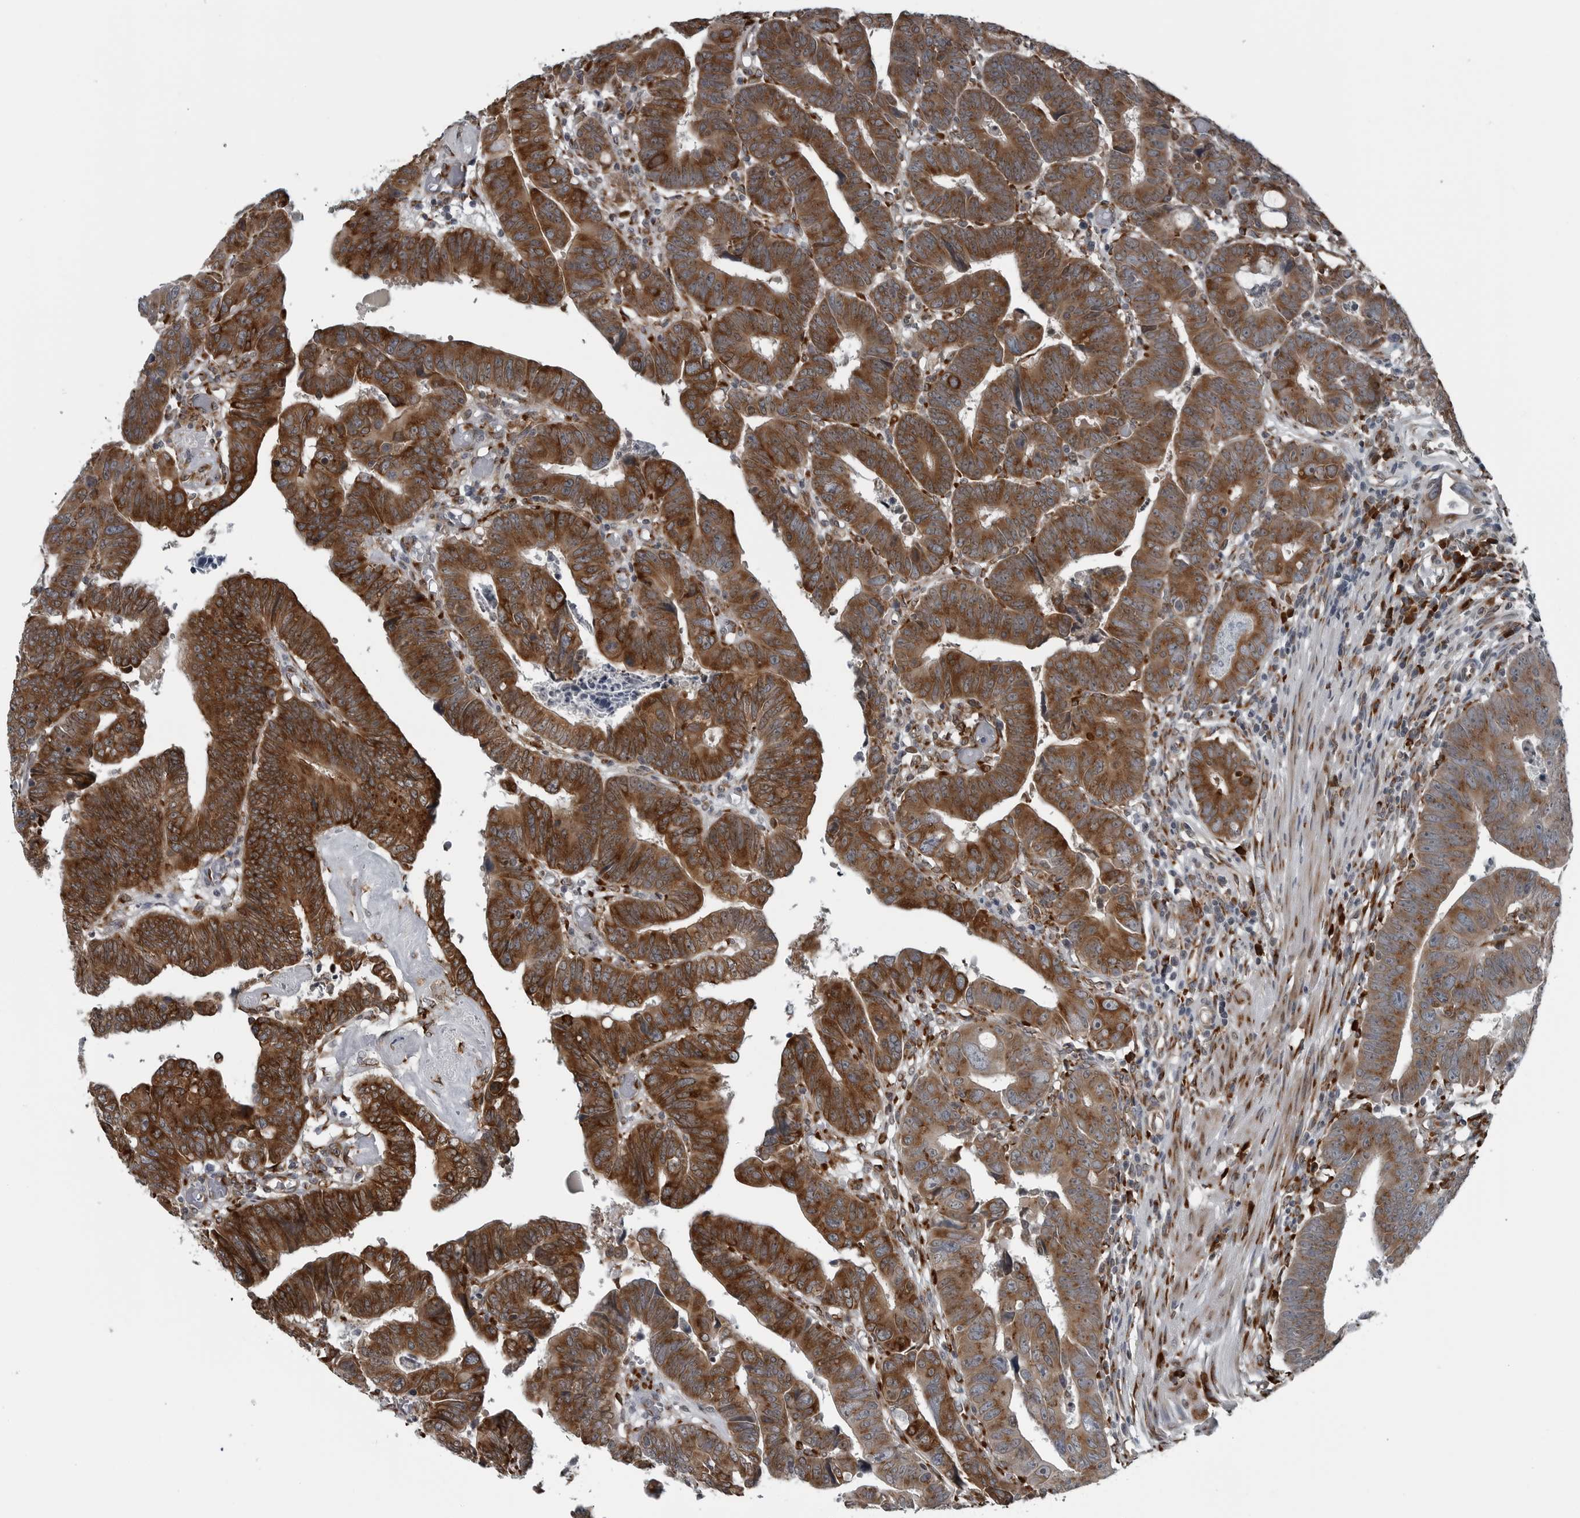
{"staining": {"intensity": "strong", "quantity": ">75%", "location": "cytoplasmic/membranous"}, "tissue": "colorectal cancer", "cell_type": "Tumor cells", "image_type": "cancer", "snomed": [{"axis": "morphology", "description": "Adenocarcinoma, NOS"}, {"axis": "topography", "description": "Rectum"}], "caption": "This is an image of IHC staining of colorectal adenocarcinoma, which shows strong positivity in the cytoplasmic/membranous of tumor cells.", "gene": "CEP85", "patient": {"sex": "female", "age": 65}}